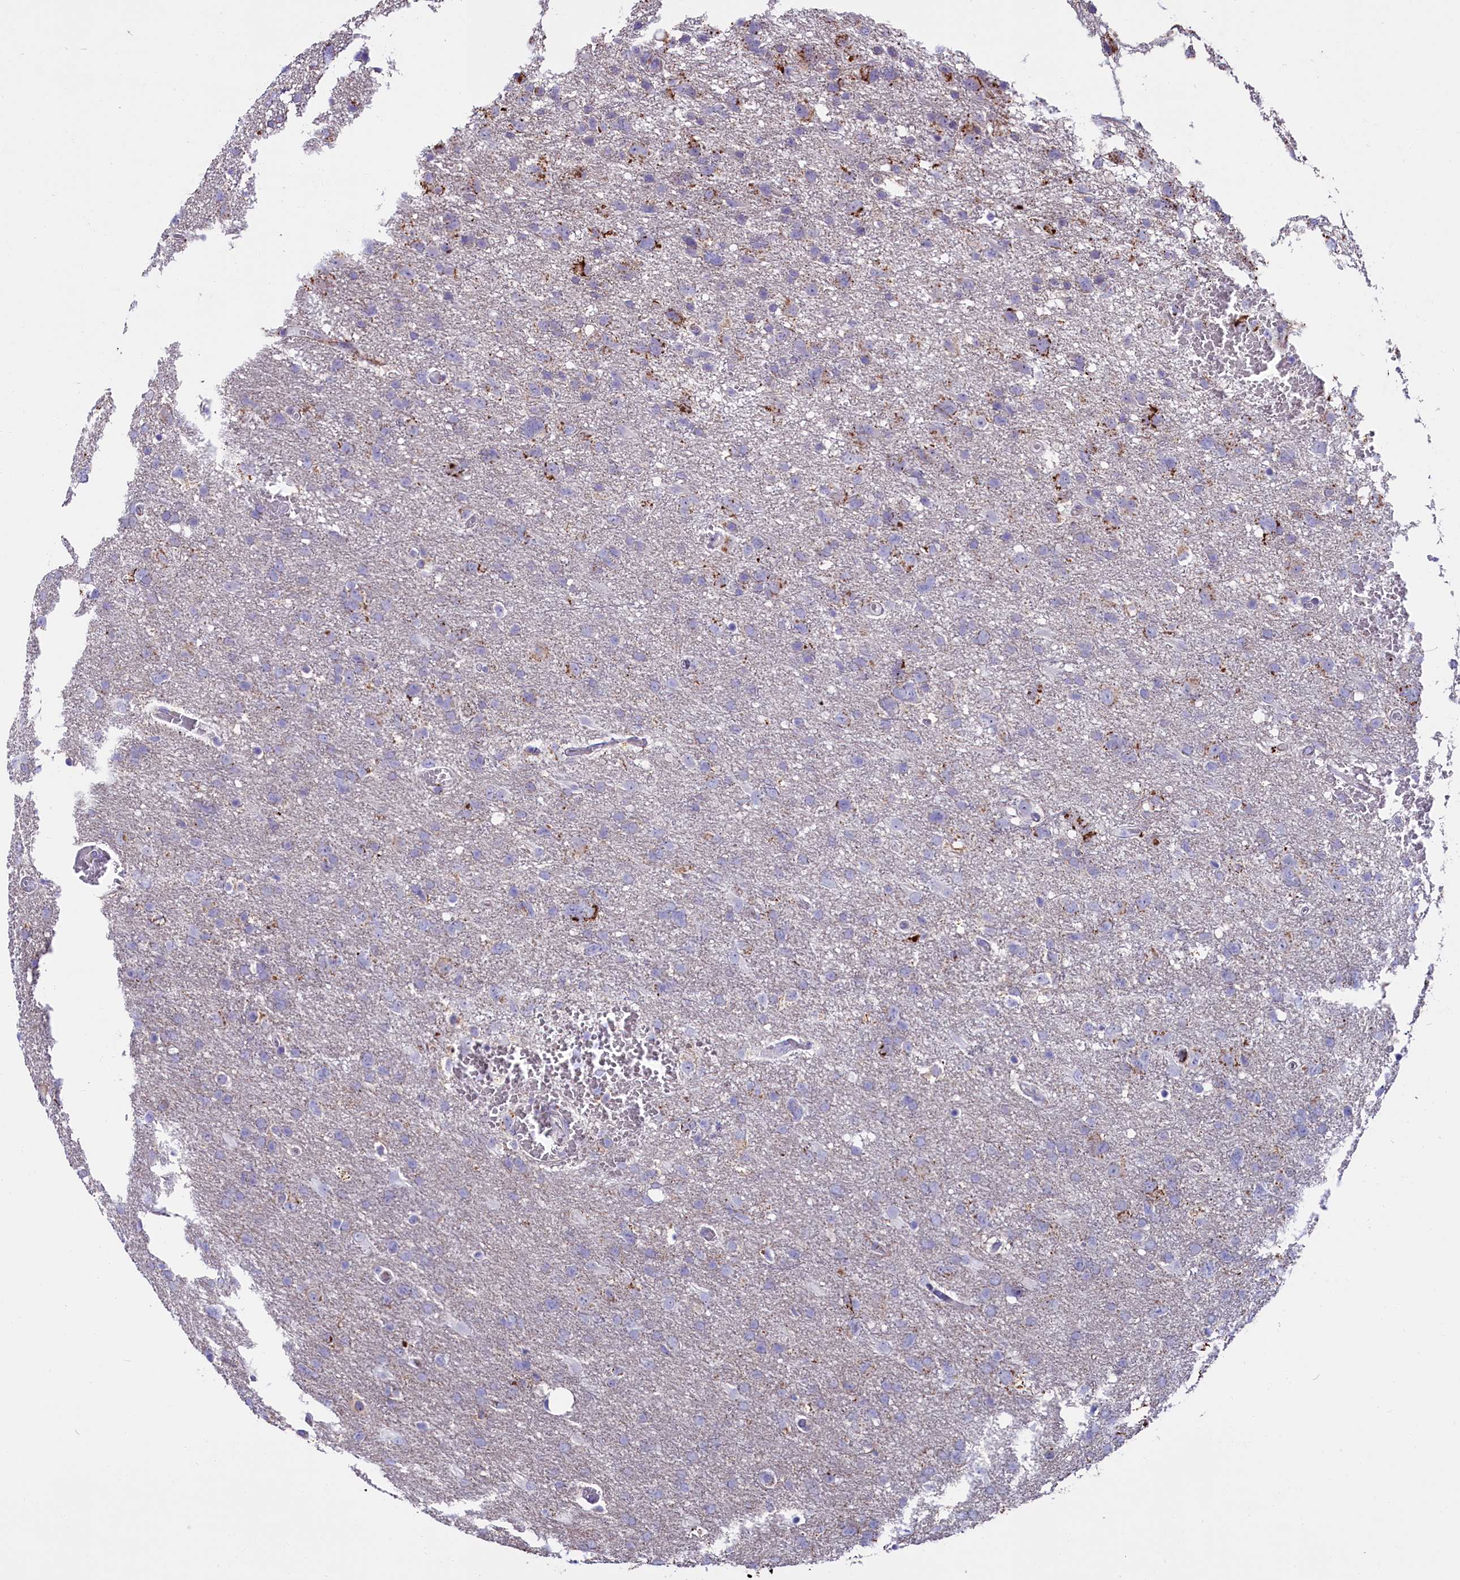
{"staining": {"intensity": "strong", "quantity": "<25%", "location": "cytoplasmic/membranous"}, "tissue": "glioma", "cell_type": "Tumor cells", "image_type": "cancer", "snomed": [{"axis": "morphology", "description": "Glioma, malignant, High grade"}, {"axis": "topography", "description": "Brain"}], "caption": "This is an image of immunohistochemistry (IHC) staining of high-grade glioma (malignant), which shows strong expression in the cytoplasmic/membranous of tumor cells.", "gene": "IL20RA", "patient": {"sex": "male", "age": 61}}